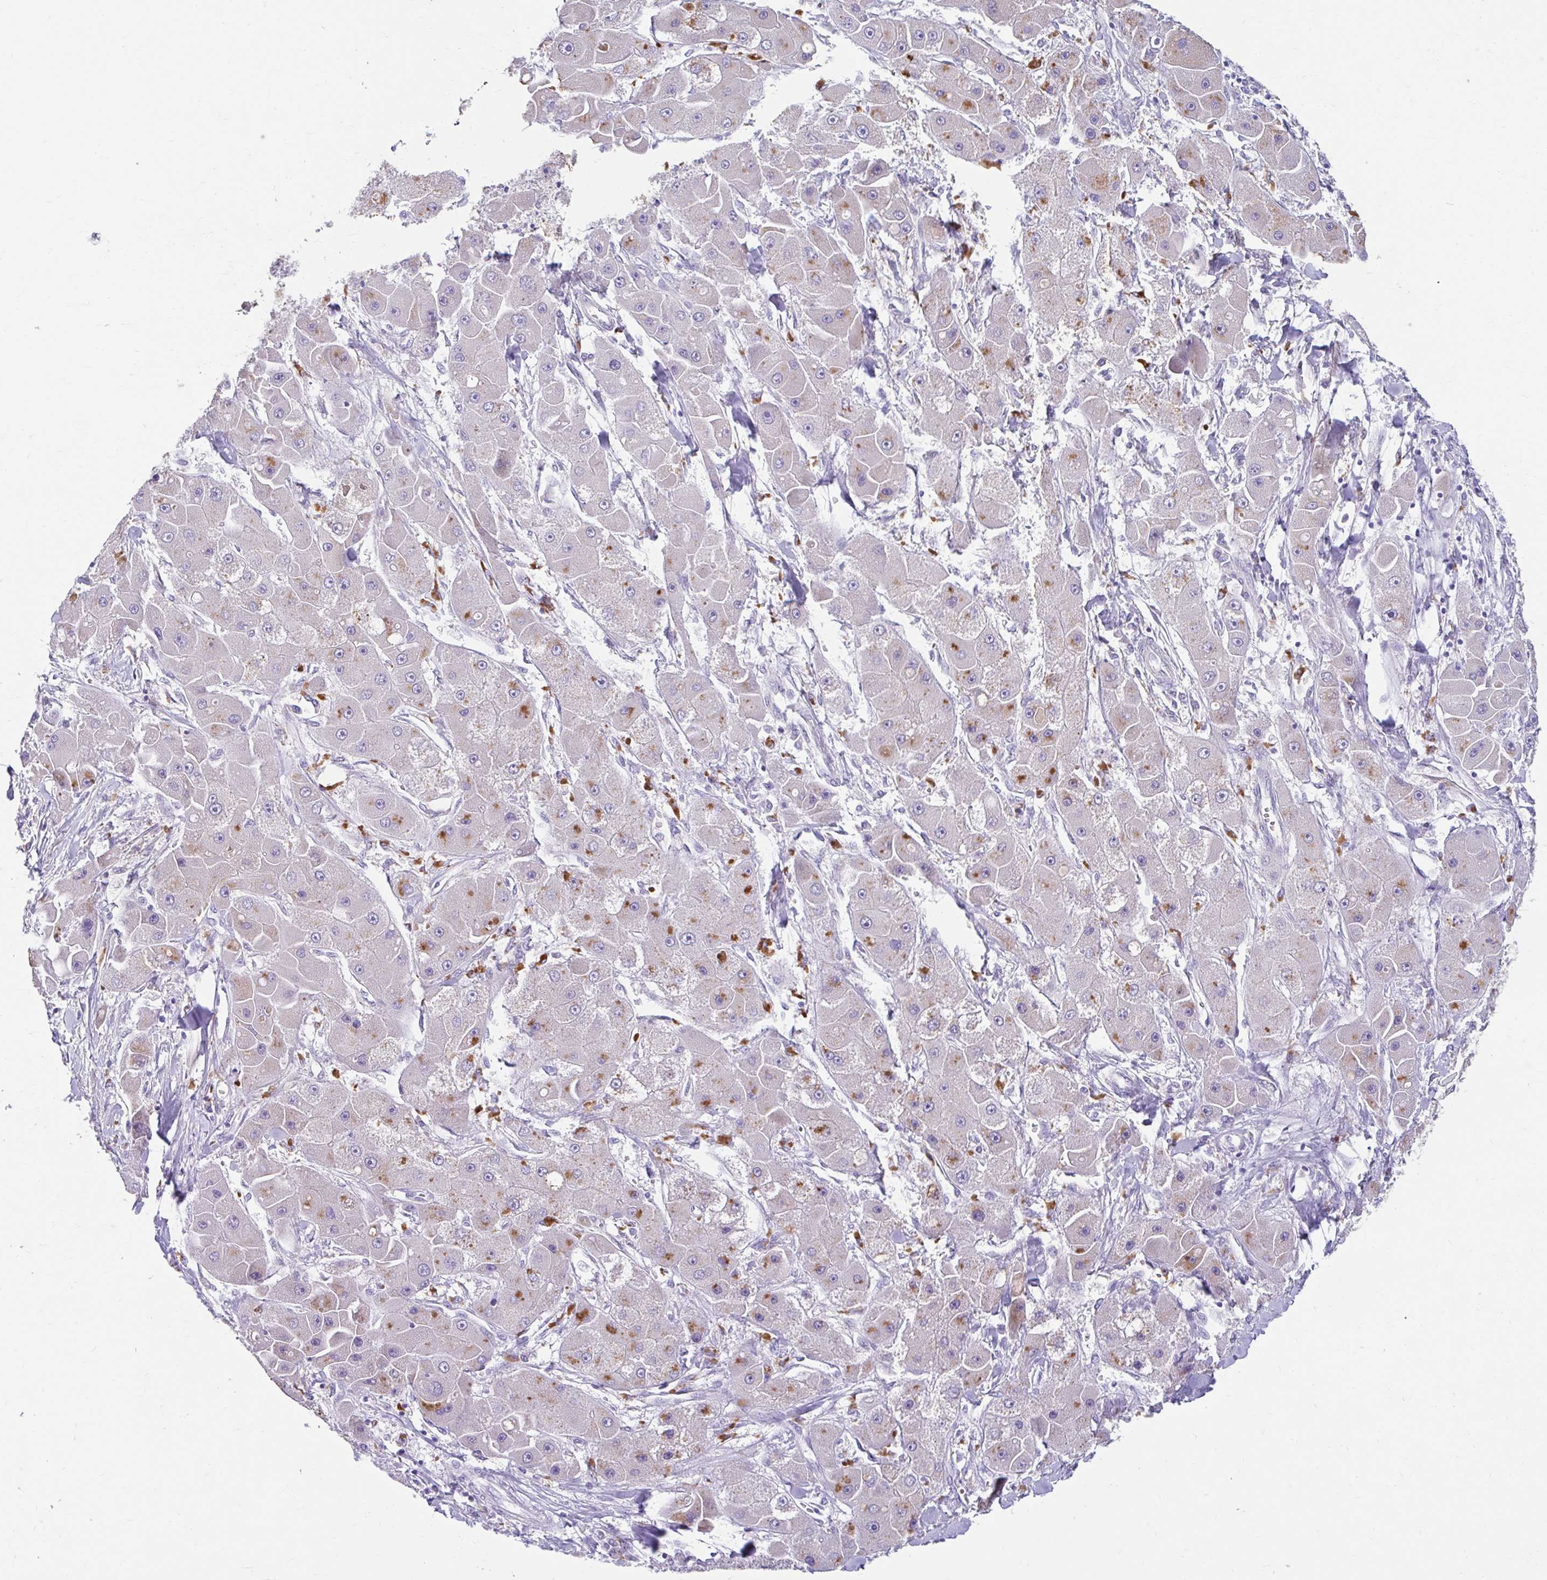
{"staining": {"intensity": "moderate", "quantity": "25%-75%", "location": "cytoplasmic/membranous"}, "tissue": "liver cancer", "cell_type": "Tumor cells", "image_type": "cancer", "snomed": [{"axis": "morphology", "description": "Carcinoma, Hepatocellular, NOS"}, {"axis": "topography", "description": "Liver"}], "caption": "The histopathology image shows a brown stain indicating the presence of a protein in the cytoplasmic/membranous of tumor cells in liver cancer (hepatocellular carcinoma). (Brightfield microscopy of DAB IHC at high magnification).", "gene": "ZNF33A", "patient": {"sex": "male", "age": 24}}